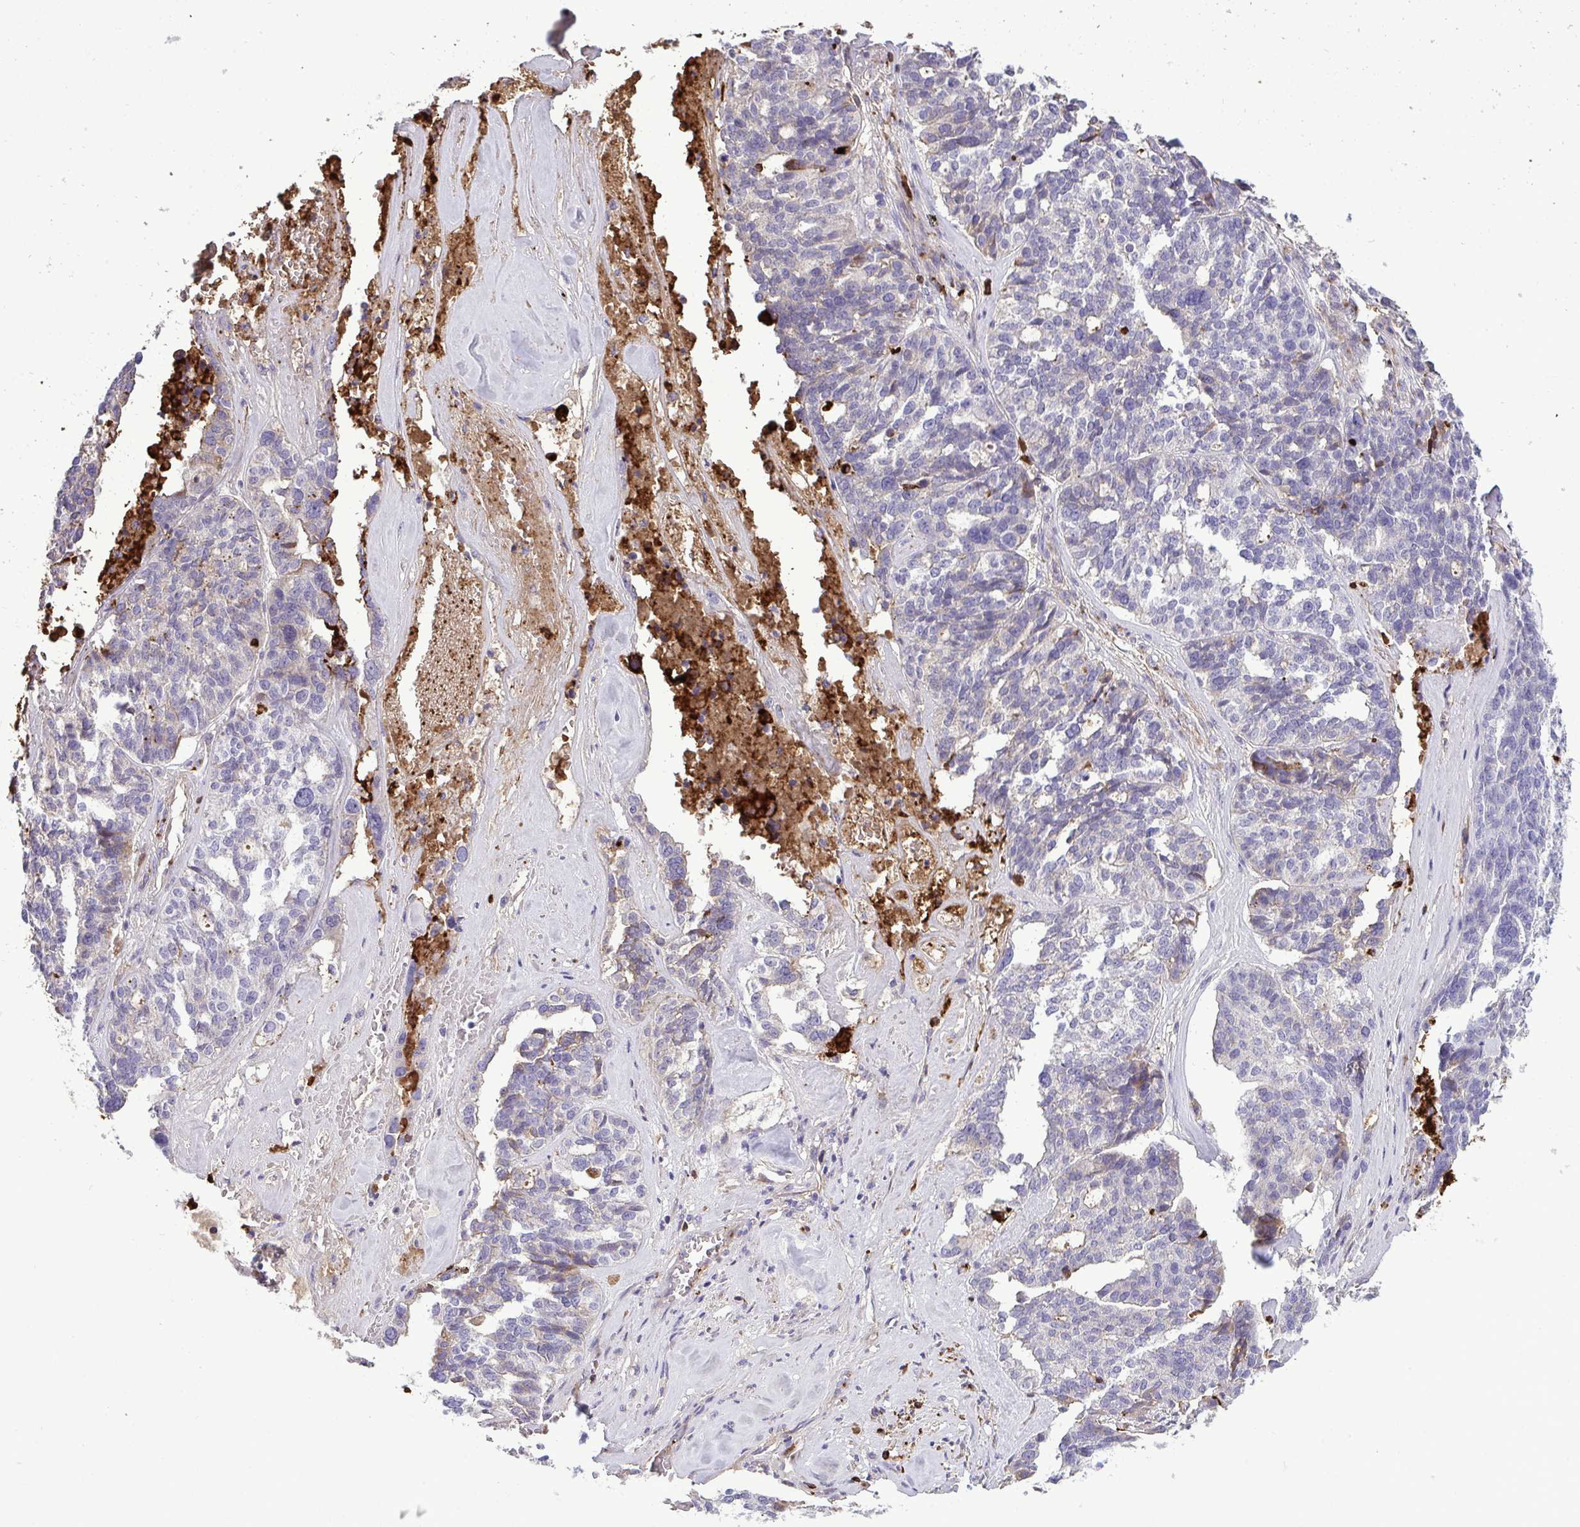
{"staining": {"intensity": "negative", "quantity": "none", "location": "none"}, "tissue": "ovarian cancer", "cell_type": "Tumor cells", "image_type": "cancer", "snomed": [{"axis": "morphology", "description": "Cystadenocarcinoma, serous, NOS"}, {"axis": "topography", "description": "Ovary"}], "caption": "Tumor cells show no significant expression in ovarian serous cystadenocarcinoma. (DAB immunohistochemistry (IHC), high magnification).", "gene": "F2", "patient": {"sex": "female", "age": 59}}